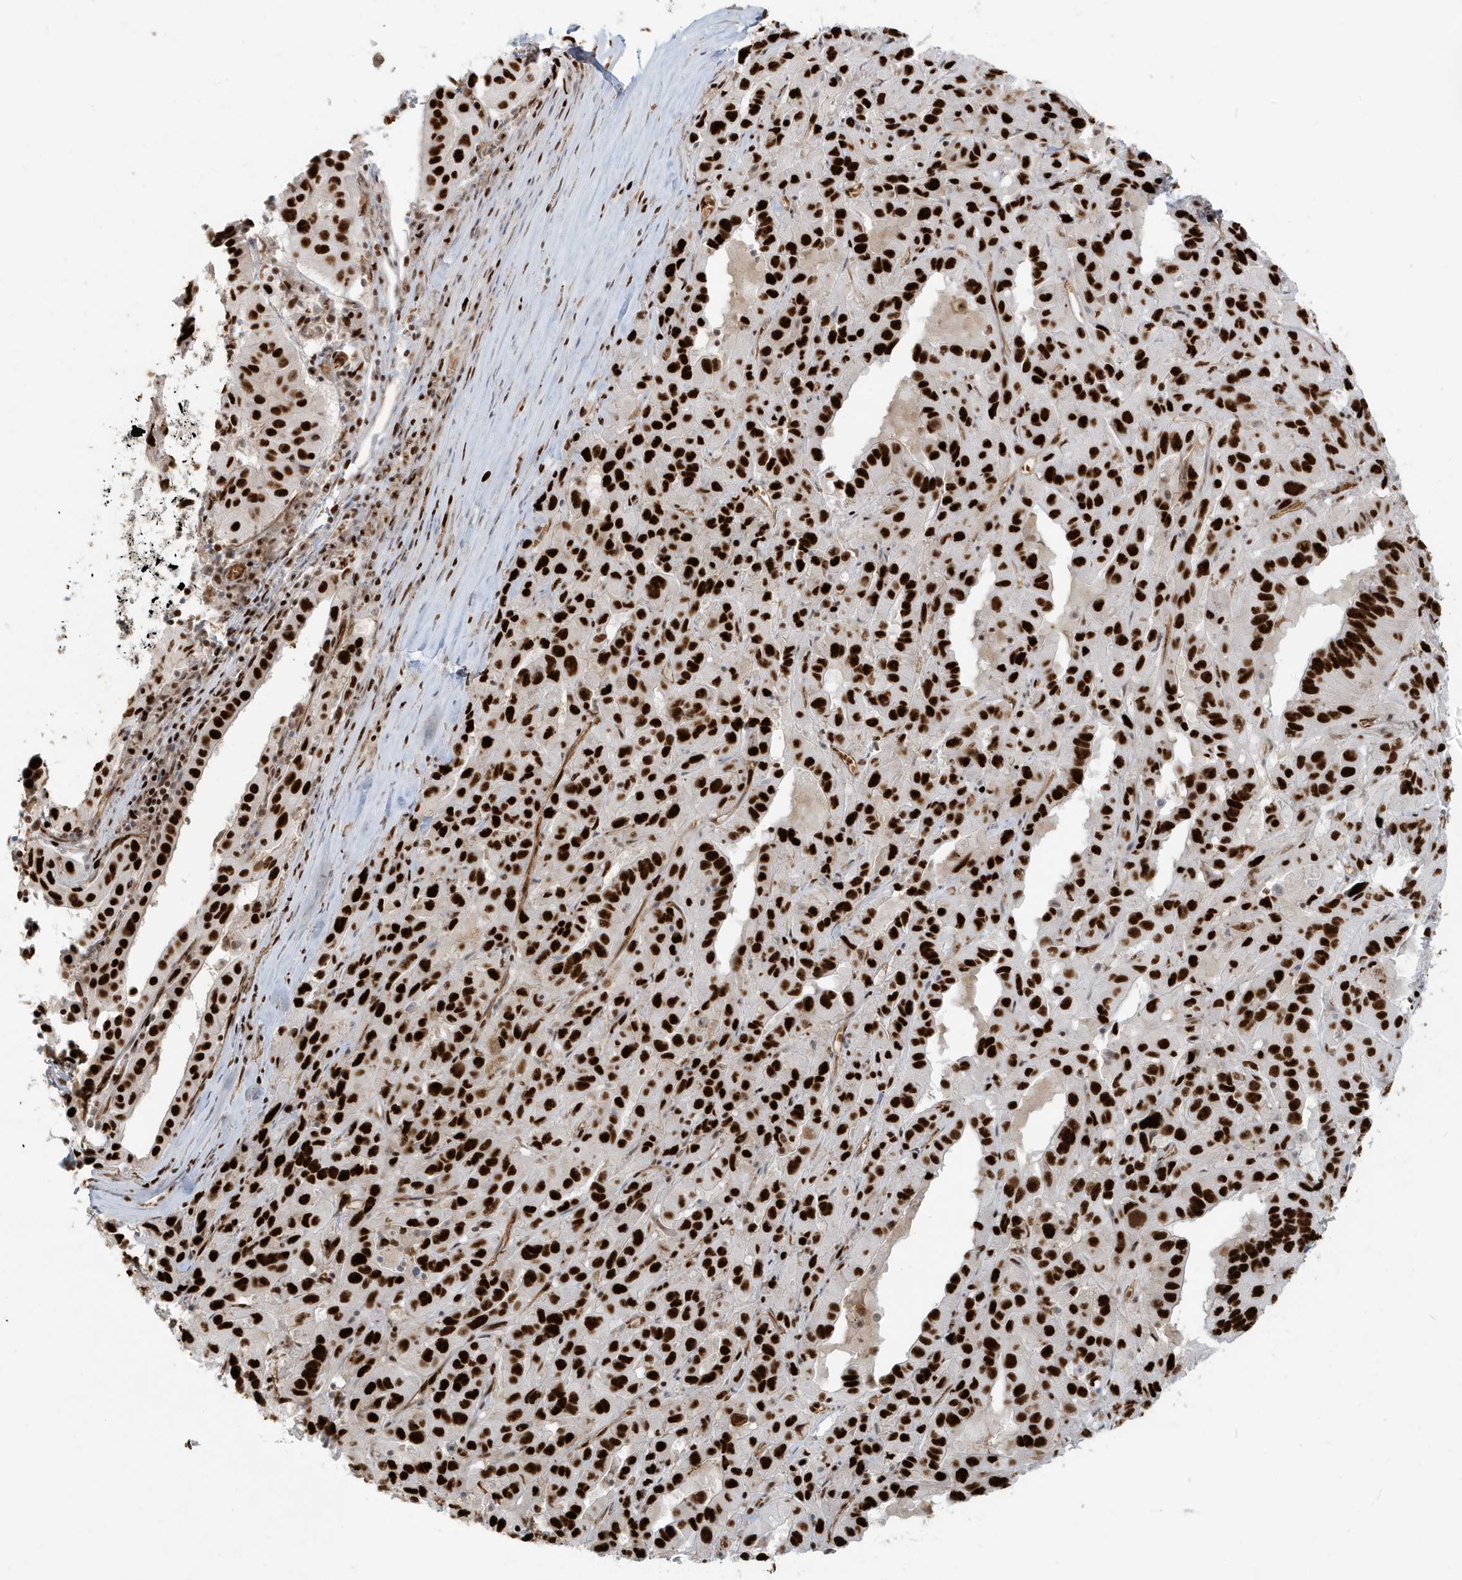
{"staining": {"intensity": "strong", "quantity": ">75%", "location": "nuclear"}, "tissue": "pancreatic cancer", "cell_type": "Tumor cells", "image_type": "cancer", "snomed": [{"axis": "morphology", "description": "Adenocarcinoma, NOS"}, {"axis": "topography", "description": "Pancreas"}], "caption": "Brown immunohistochemical staining in pancreatic cancer (adenocarcinoma) shows strong nuclear staining in about >75% of tumor cells.", "gene": "CKS2", "patient": {"sex": "male", "age": 63}}